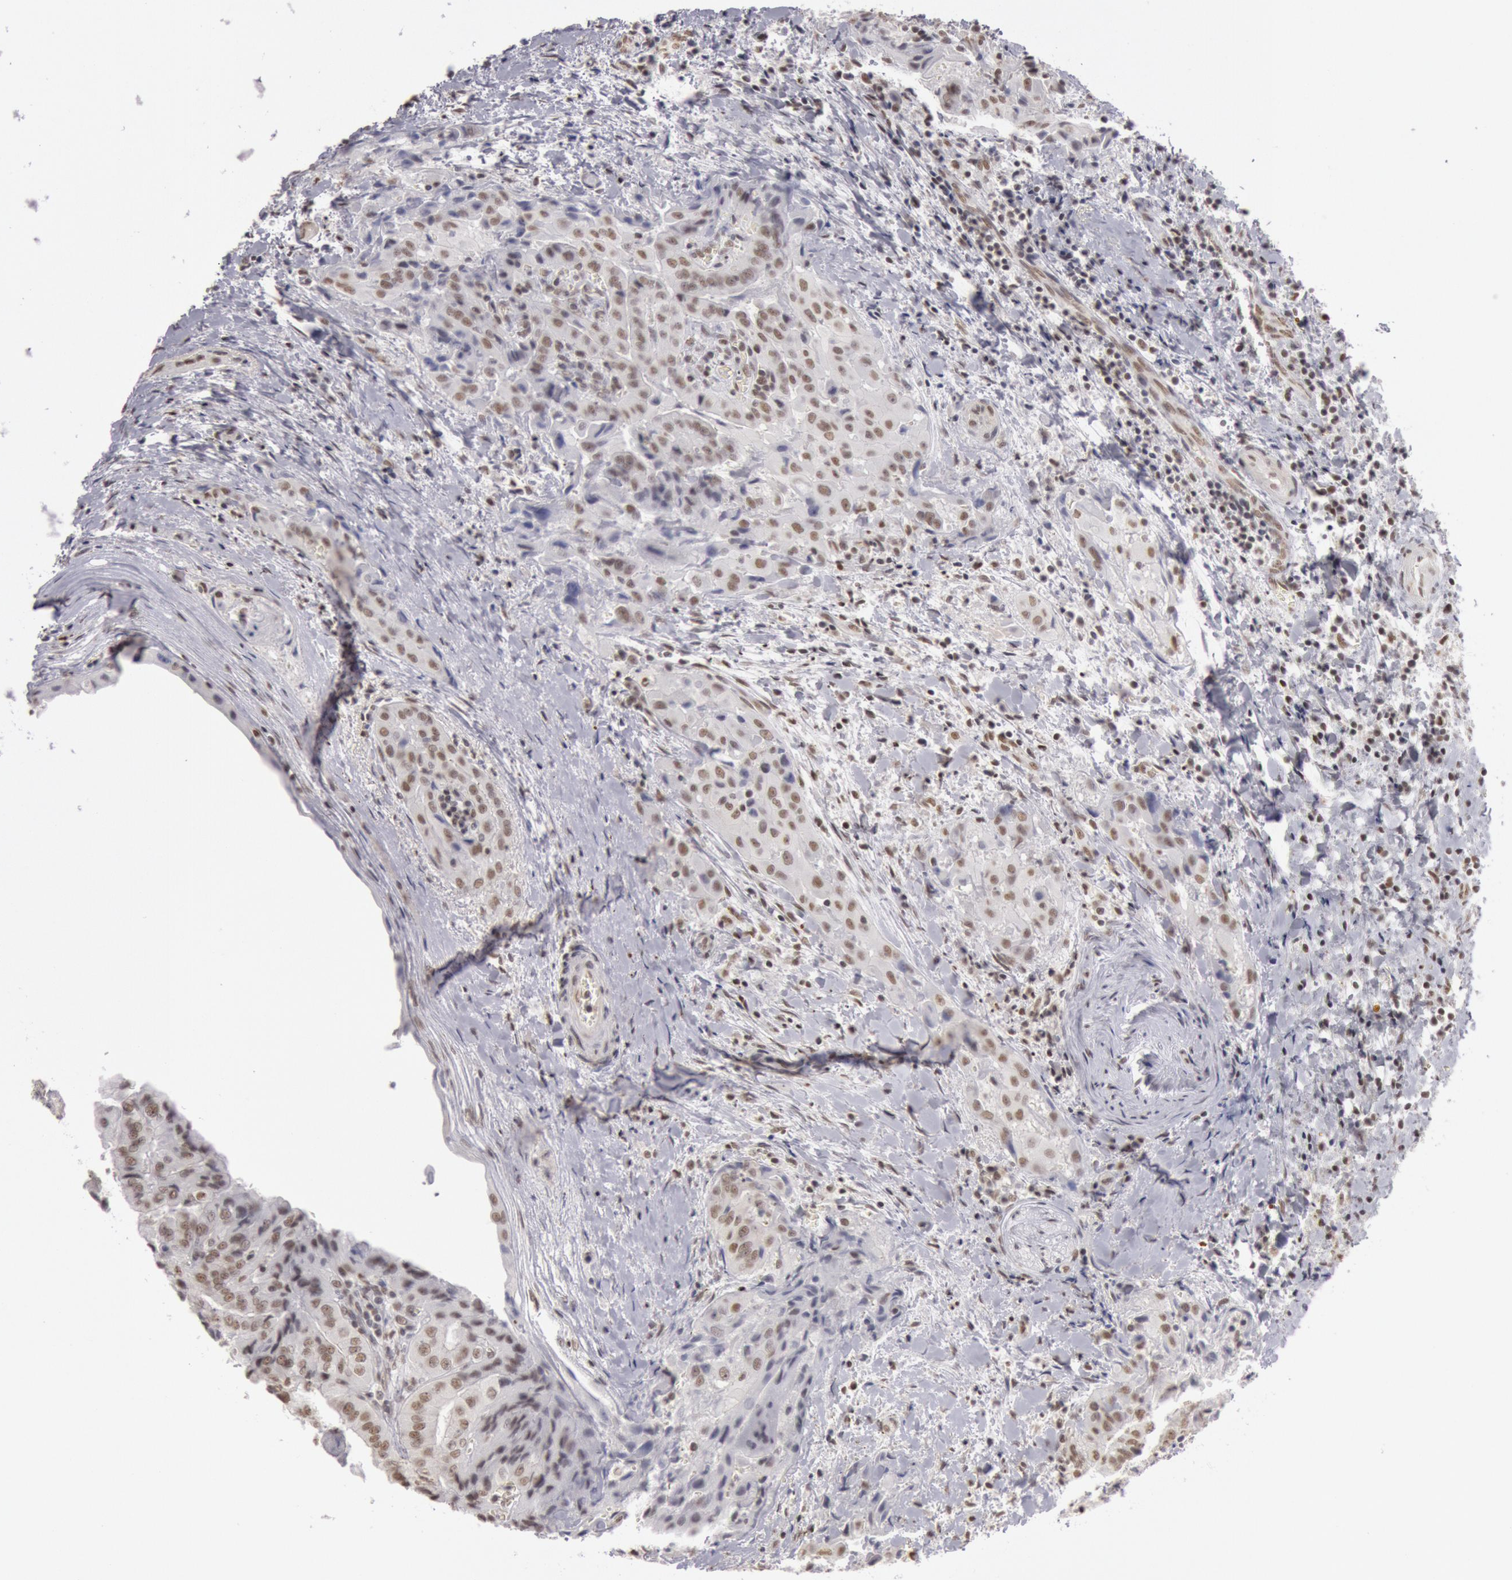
{"staining": {"intensity": "strong", "quantity": ">75%", "location": "nuclear"}, "tissue": "thyroid cancer", "cell_type": "Tumor cells", "image_type": "cancer", "snomed": [{"axis": "morphology", "description": "Papillary adenocarcinoma, NOS"}, {"axis": "topography", "description": "Thyroid gland"}], "caption": "This micrograph exhibits immunohistochemistry staining of human thyroid papillary adenocarcinoma, with high strong nuclear expression in approximately >75% of tumor cells.", "gene": "ESS2", "patient": {"sex": "female", "age": 71}}